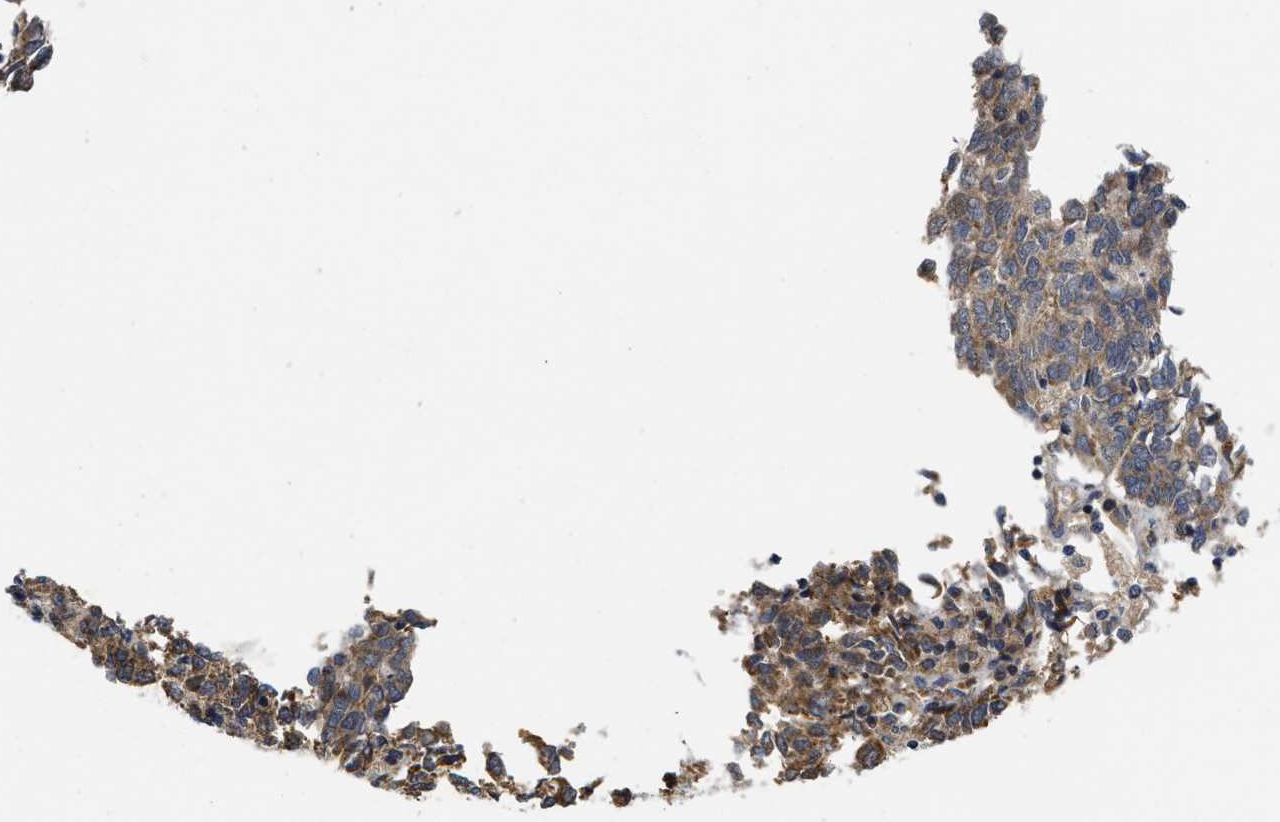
{"staining": {"intensity": "moderate", "quantity": ">75%", "location": "cytoplasmic/membranous"}, "tissue": "endometrial cancer", "cell_type": "Tumor cells", "image_type": "cancer", "snomed": [{"axis": "morphology", "description": "Adenocarcinoma, NOS"}, {"axis": "topography", "description": "Endometrium"}], "caption": "Immunohistochemical staining of endometrial cancer exhibits moderate cytoplasmic/membranous protein staining in about >75% of tumor cells. (DAB (3,3'-diaminobenzidine) IHC with brightfield microscopy, high magnification).", "gene": "SCYL2", "patient": {"sex": "female", "age": 80}}